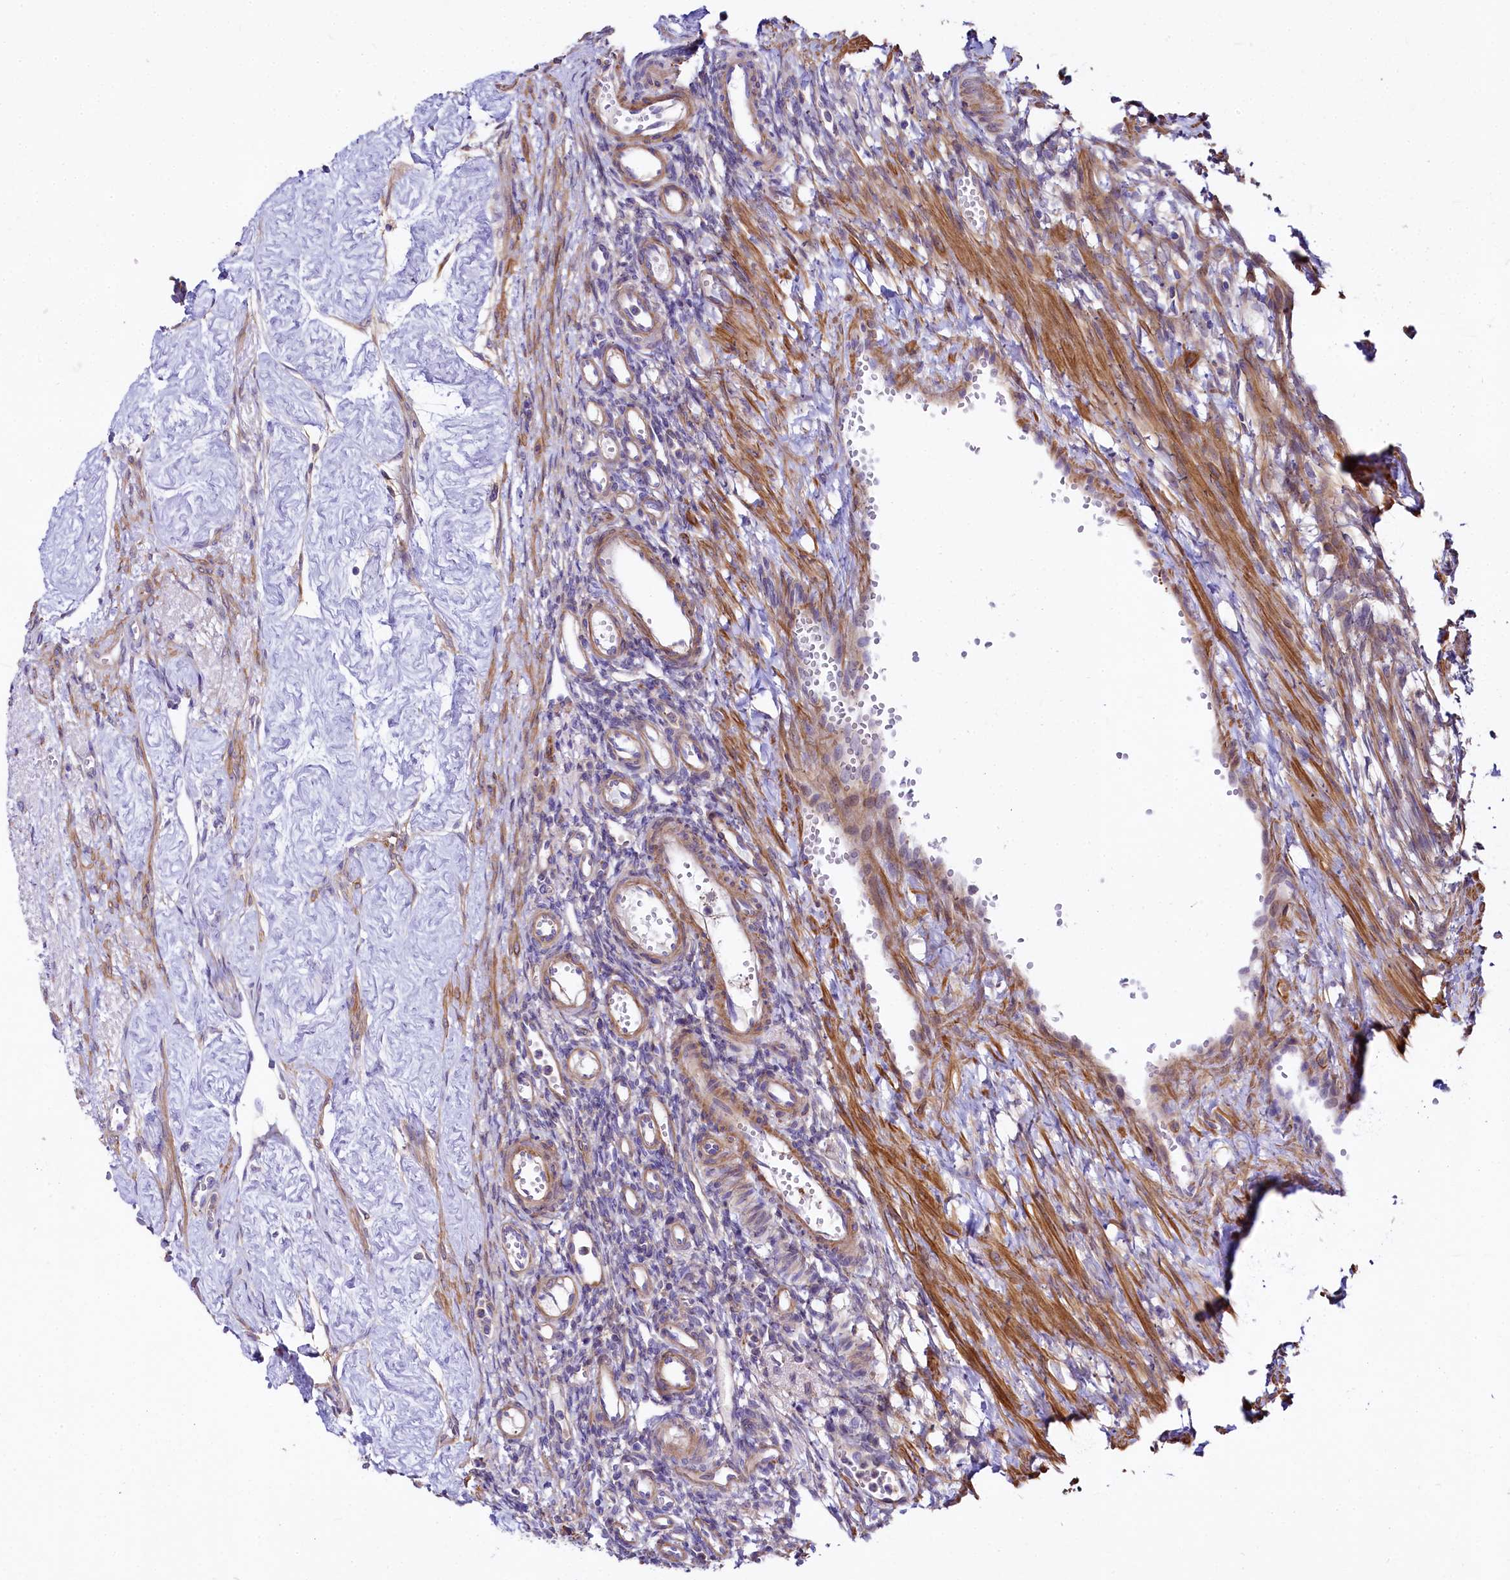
{"staining": {"intensity": "negative", "quantity": "none", "location": "none"}, "tissue": "ovary", "cell_type": "Ovarian stroma cells", "image_type": "normal", "snomed": [{"axis": "morphology", "description": "Normal tissue, NOS"}, {"axis": "morphology", "description": "Cyst, NOS"}, {"axis": "topography", "description": "Ovary"}], "caption": "High power microscopy micrograph of an IHC histopathology image of unremarkable ovary, revealing no significant positivity in ovarian stroma cells. (DAB IHC with hematoxylin counter stain).", "gene": "FCHSD2", "patient": {"sex": "female", "age": 33}}